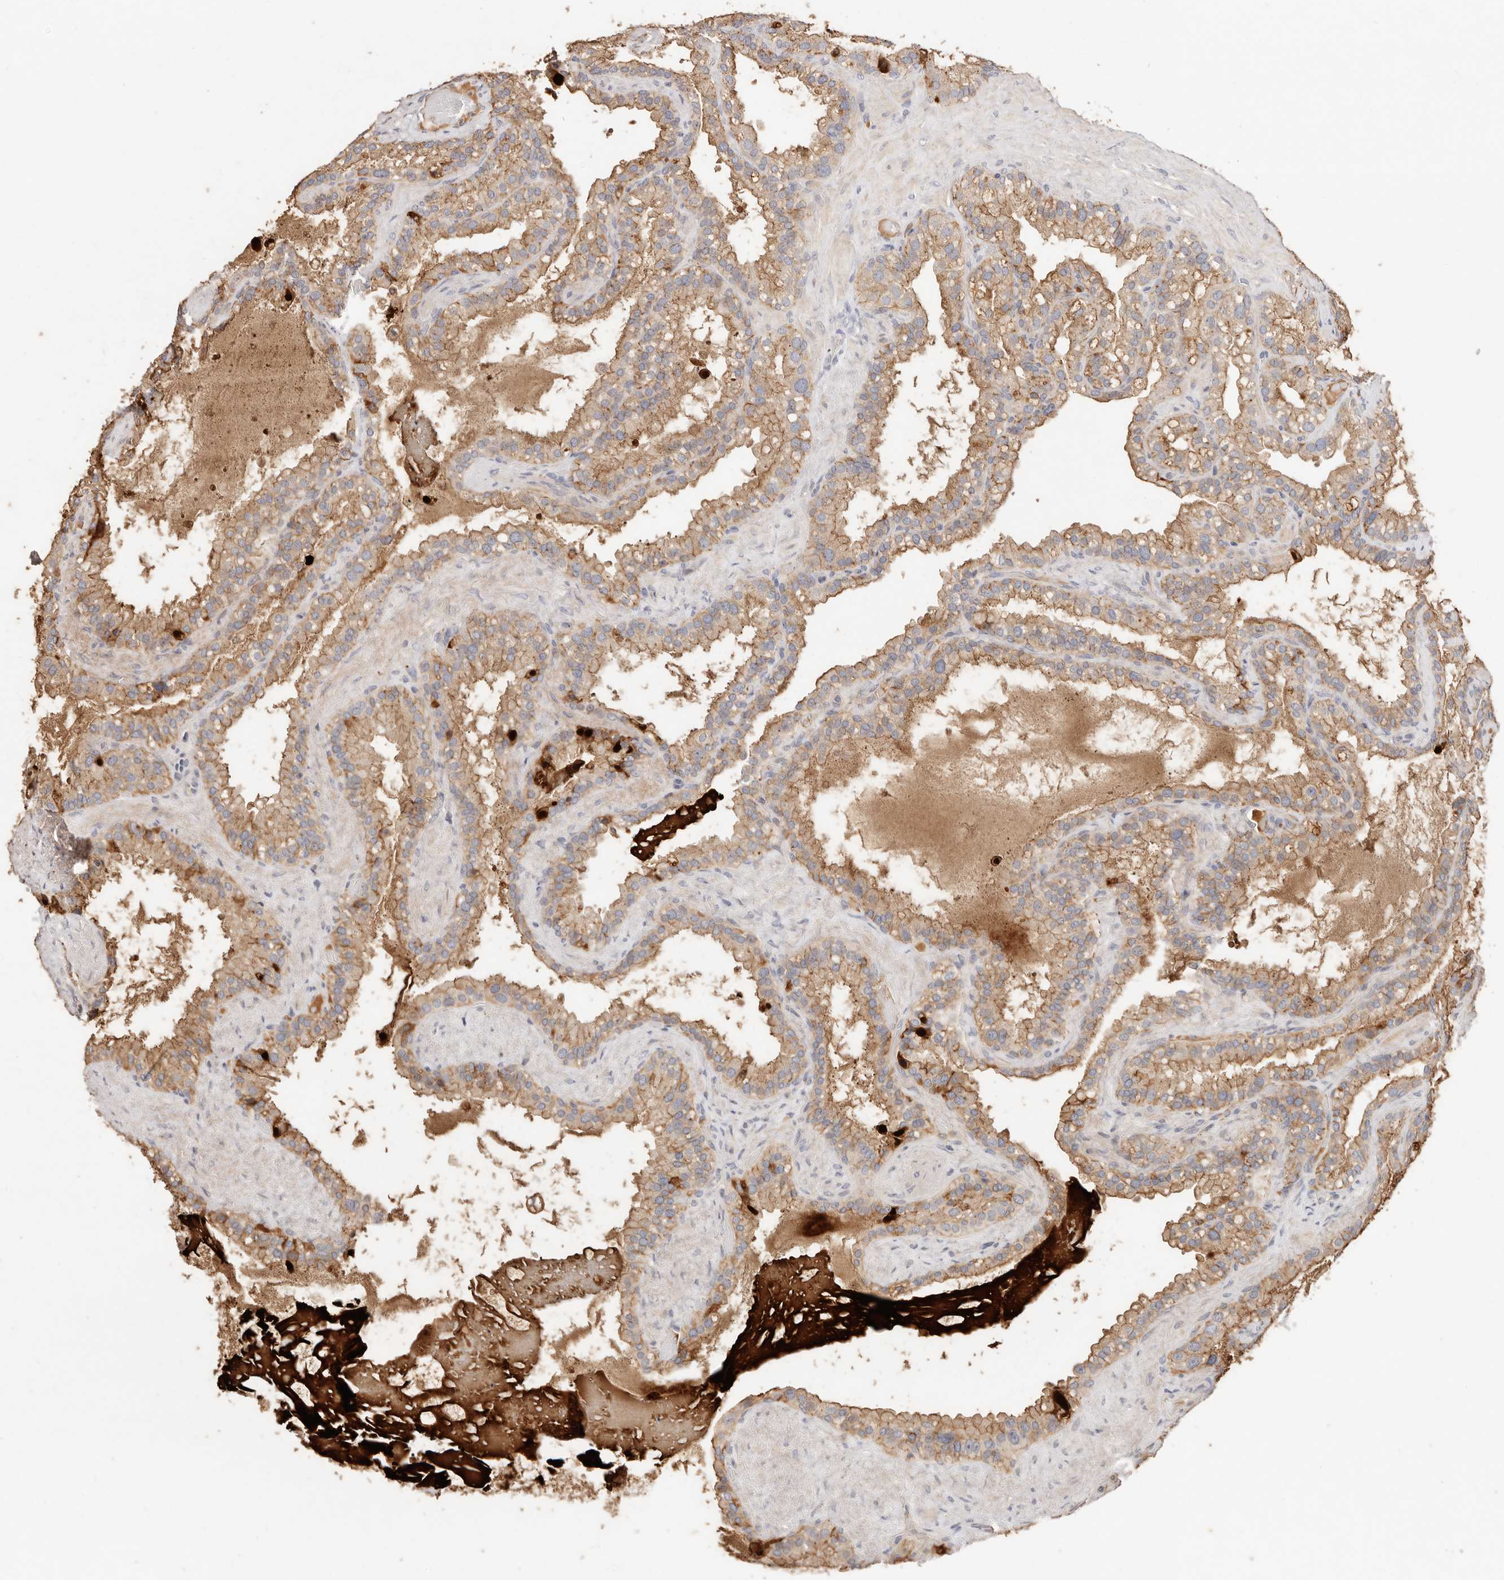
{"staining": {"intensity": "moderate", "quantity": ">75%", "location": "cytoplasmic/membranous"}, "tissue": "seminal vesicle", "cell_type": "Glandular cells", "image_type": "normal", "snomed": [{"axis": "morphology", "description": "Normal tissue, NOS"}, {"axis": "topography", "description": "Prostate"}, {"axis": "topography", "description": "Seminal veicle"}], "caption": "DAB (3,3'-diaminobenzidine) immunohistochemical staining of normal human seminal vesicle demonstrates moderate cytoplasmic/membranous protein expression in about >75% of glandular cells.", "gene": "CXADR", "patient": {"sex": "male", "age": 68}}